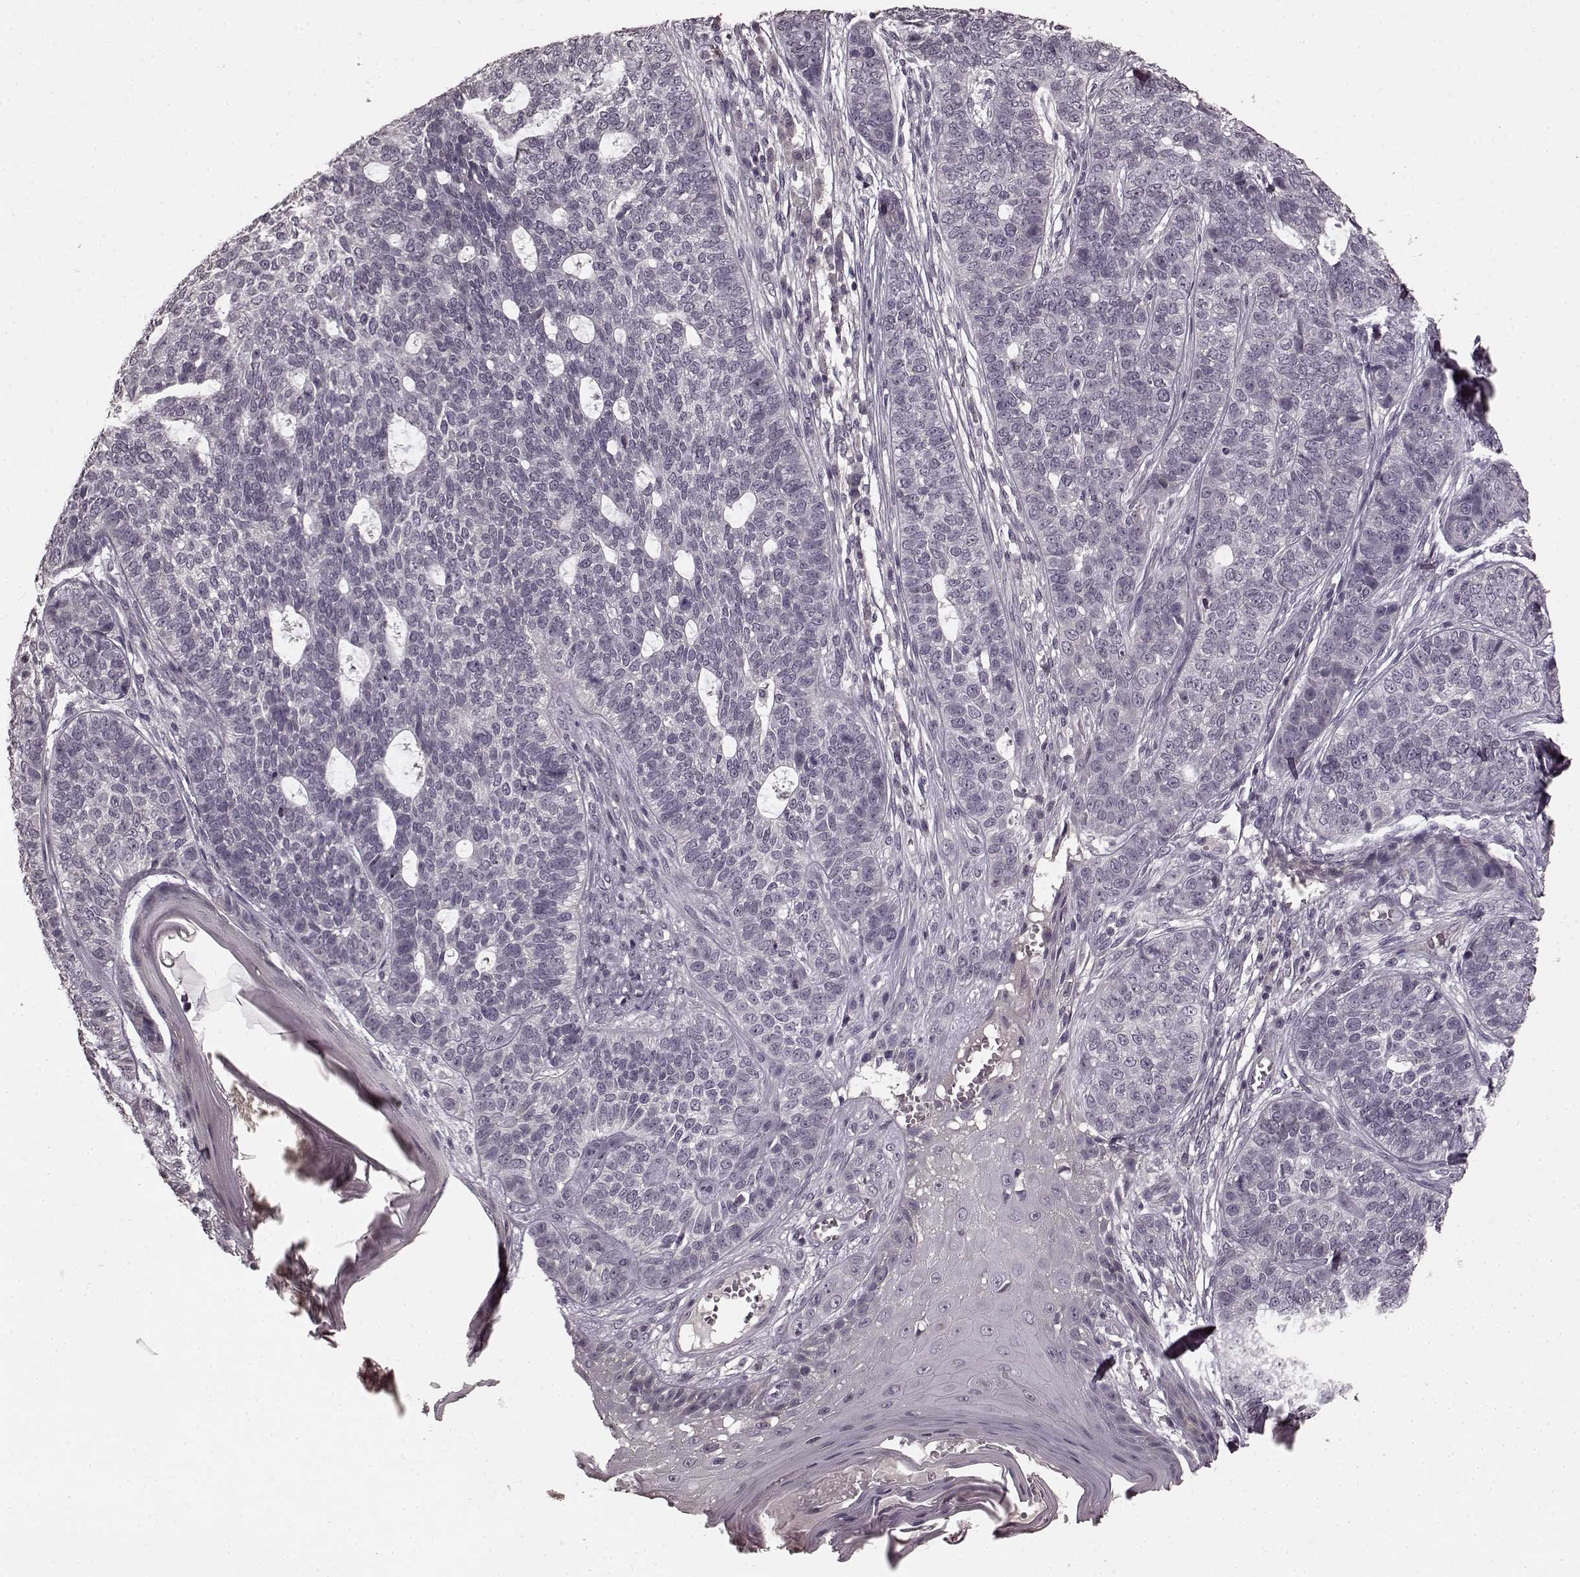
{"staining": {"intensity": "negative", "quantity": "none", "location": "none"}, "tissue": "skin cancer", "cell_type": "Tumor cells", "image_type": "cancer", "snomed": [{"axis": "morphology", "description": "Basal cell carcinoma"}, {"axis": "topography", "description": "Skin"}], "caption": "The image shows no staining of tumor cells in basal cell carcinoma (skin).", "gene": "PRKCE", "patient": {"sex": "female", "age": 69}}